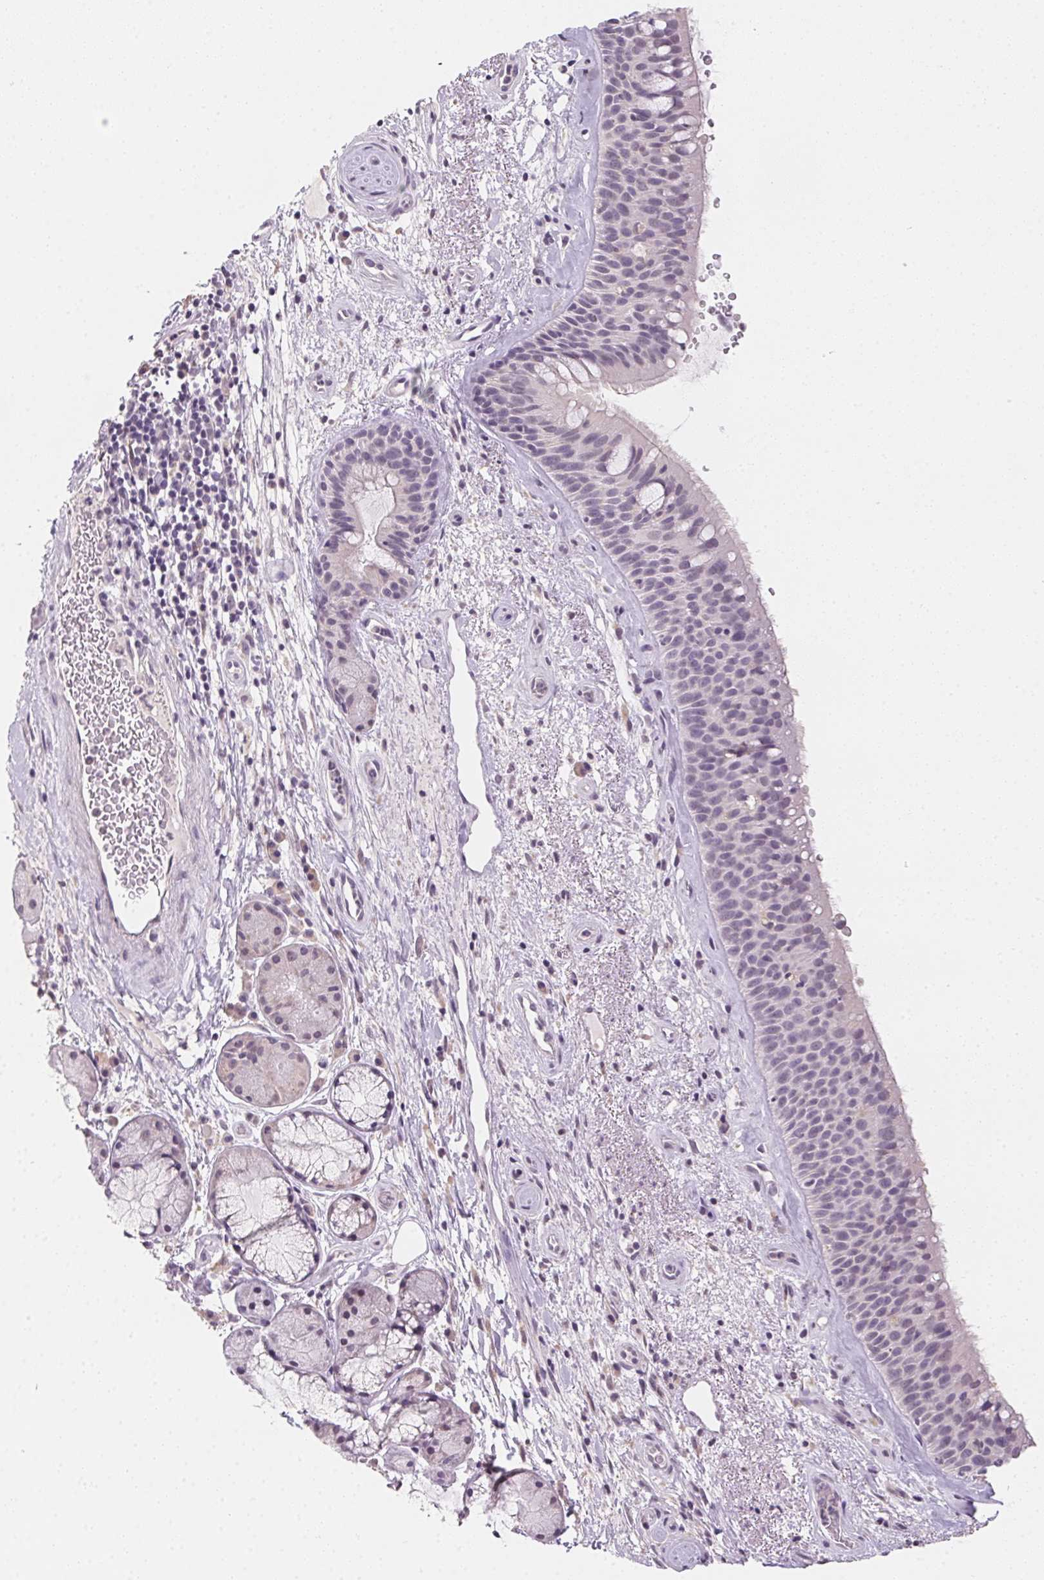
{"staining": {"intensity": "negative", "quantity": "none", "location": "none"}, "tissue": "bronchus", "cell_type": "Respiratory epithelial cells", "image_type": "normal", "snomed": [{"axis": "morphology", "description": "Normal tissue, NOS"}, {"axis": "topography", "description": "Bronchus"}], "caption": "Immunohistochemical staining of benign human bronchus displays no significant positivity in respiratory epithelial cells. (Brightfield microscopy of DAB immunohistochemistry (IHC) at high magnification).", "gene": "SLC6A18", "patient": {"sex": "male", "age": 48}}